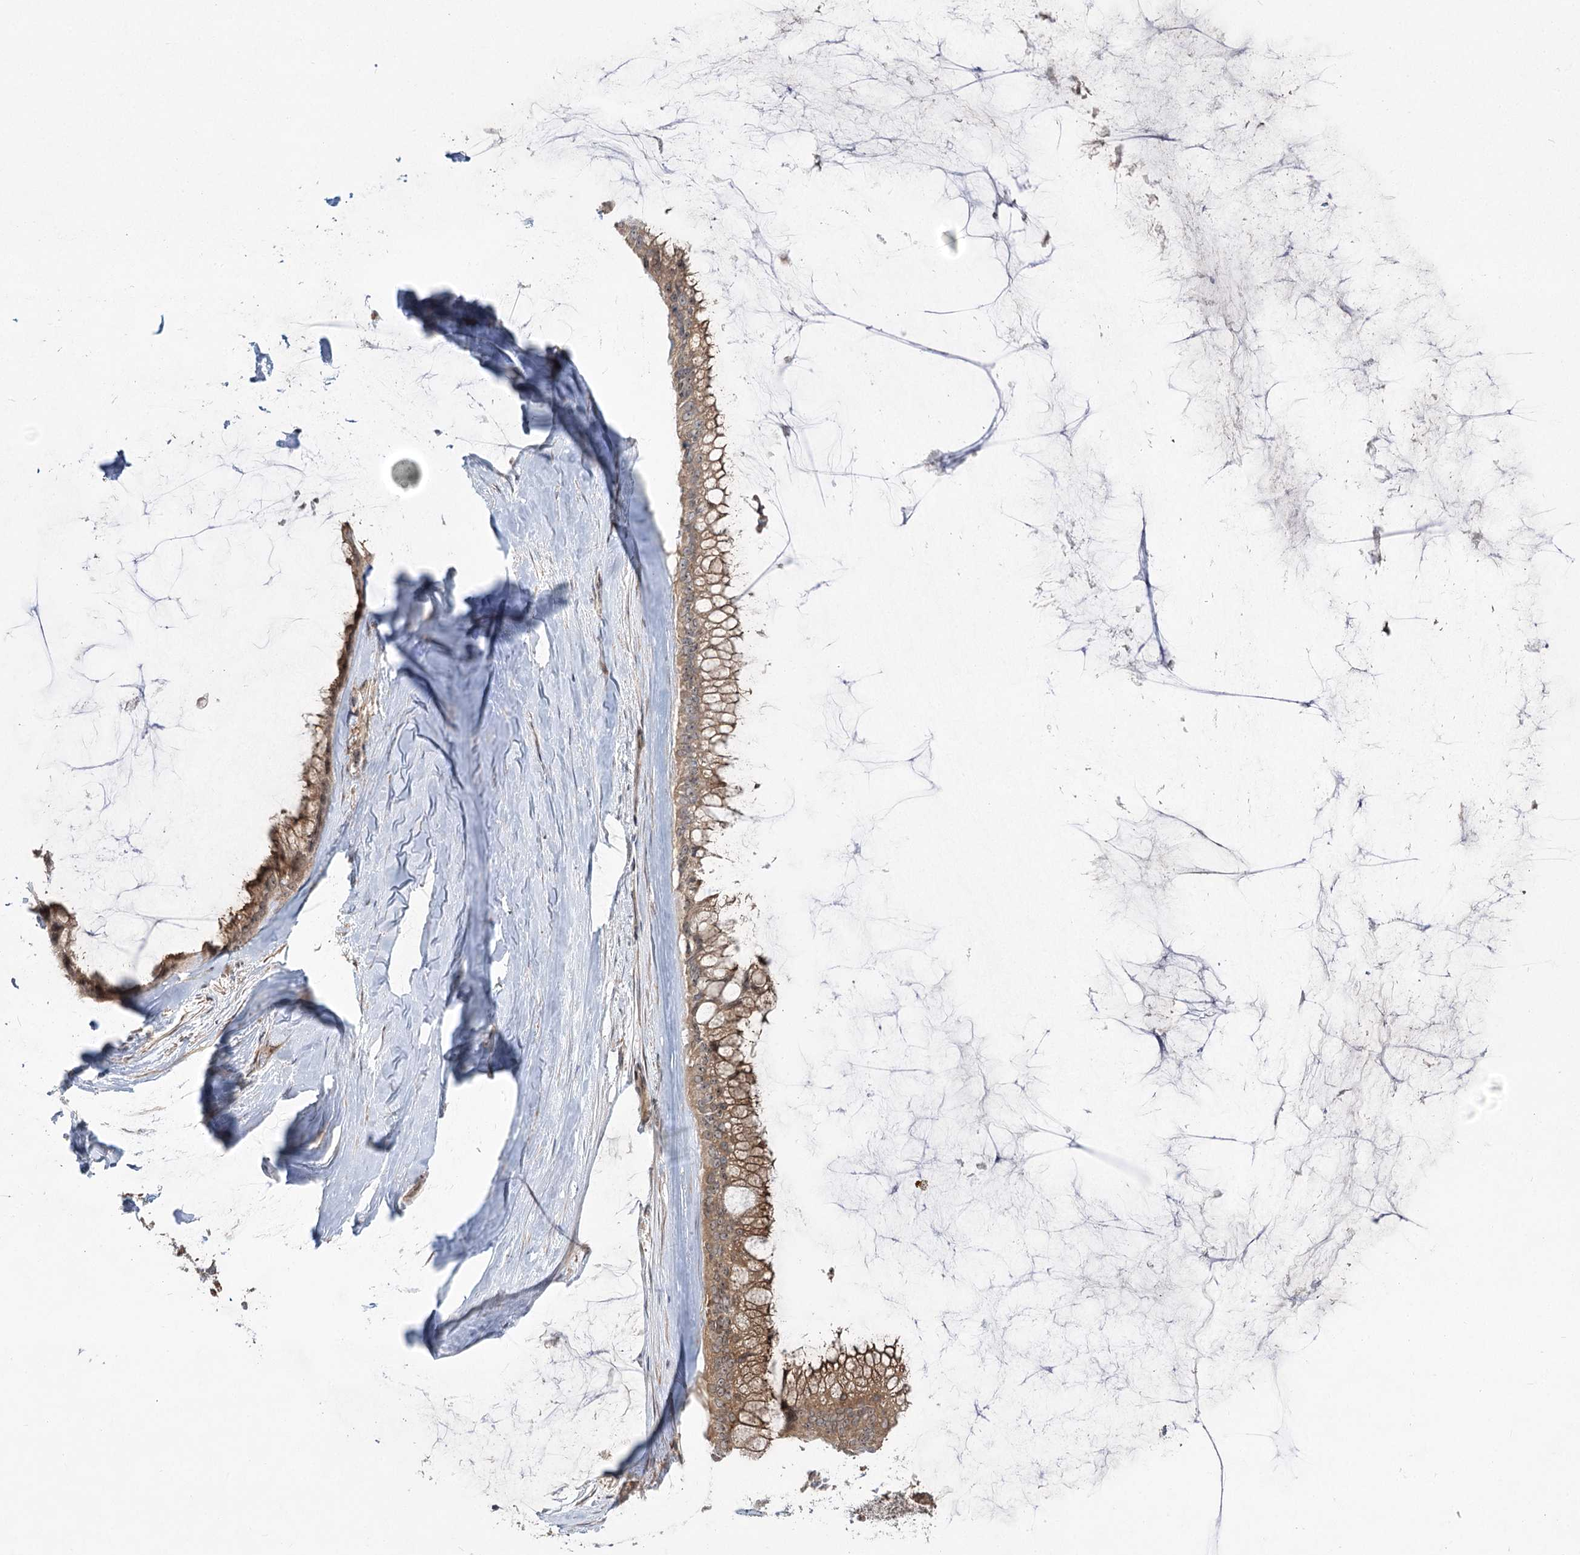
{"staining": {"intensity": "moderate", "quantity": ">75%", "location": "cytoplasmic/membranous"}, "tissue": "ovarian cancer", "cell_type": "Tumor cells", "image_type": "cancer", "snomed": [{"axis": "morphology", "description": "Cystadenocarcinoma, mucinous, NOS"}, {"axis": "topography", "description": "Ovary"}], "caption": "A high-resolution image shows immunohistochemistry staining of ovarian cancer, which exhibits moderate cytoplasmic/membranous staining in about >75% of tumor cells.", "gene": "SYTL1", "patient": {"sex": "female", "age": 39}}